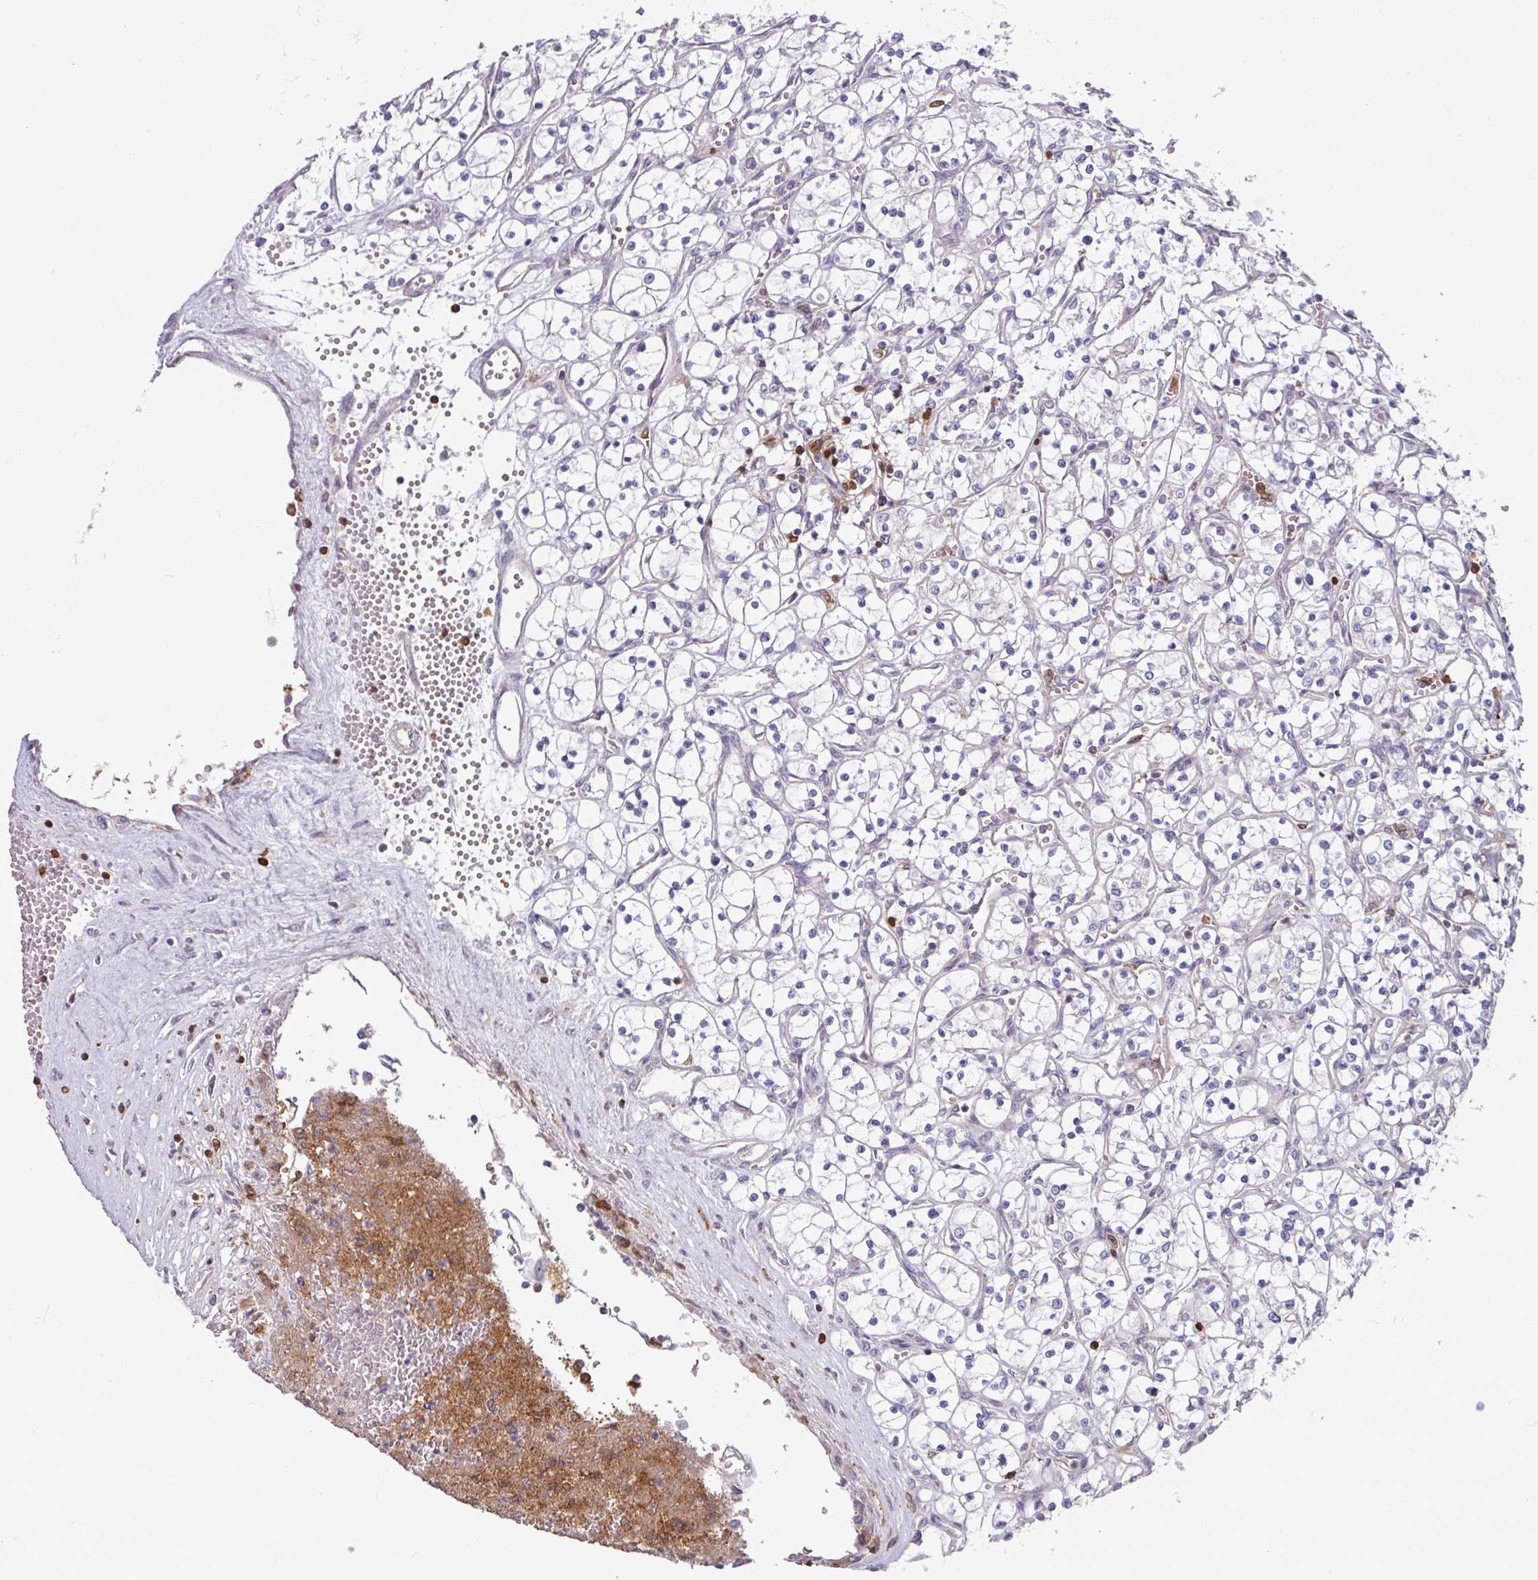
{"staining": {"intensity": "negative", "quantity": "none", "location": "none"}, "tissue": "renal cancer", "cell_type": "Tumor cells", "image_type": "cancer", "snomed": [{"axis": "morphology", "description": "Adenocarcinoma, NOS"}, {"axis": "topography", "description": "Kidney"}], "caption": "Human renal cancer stained for a protein using immunohistochemistry shows no expression in tumor cells.", "gene": "SEC61G", "patient": {"sex": "female", "age": 69}}